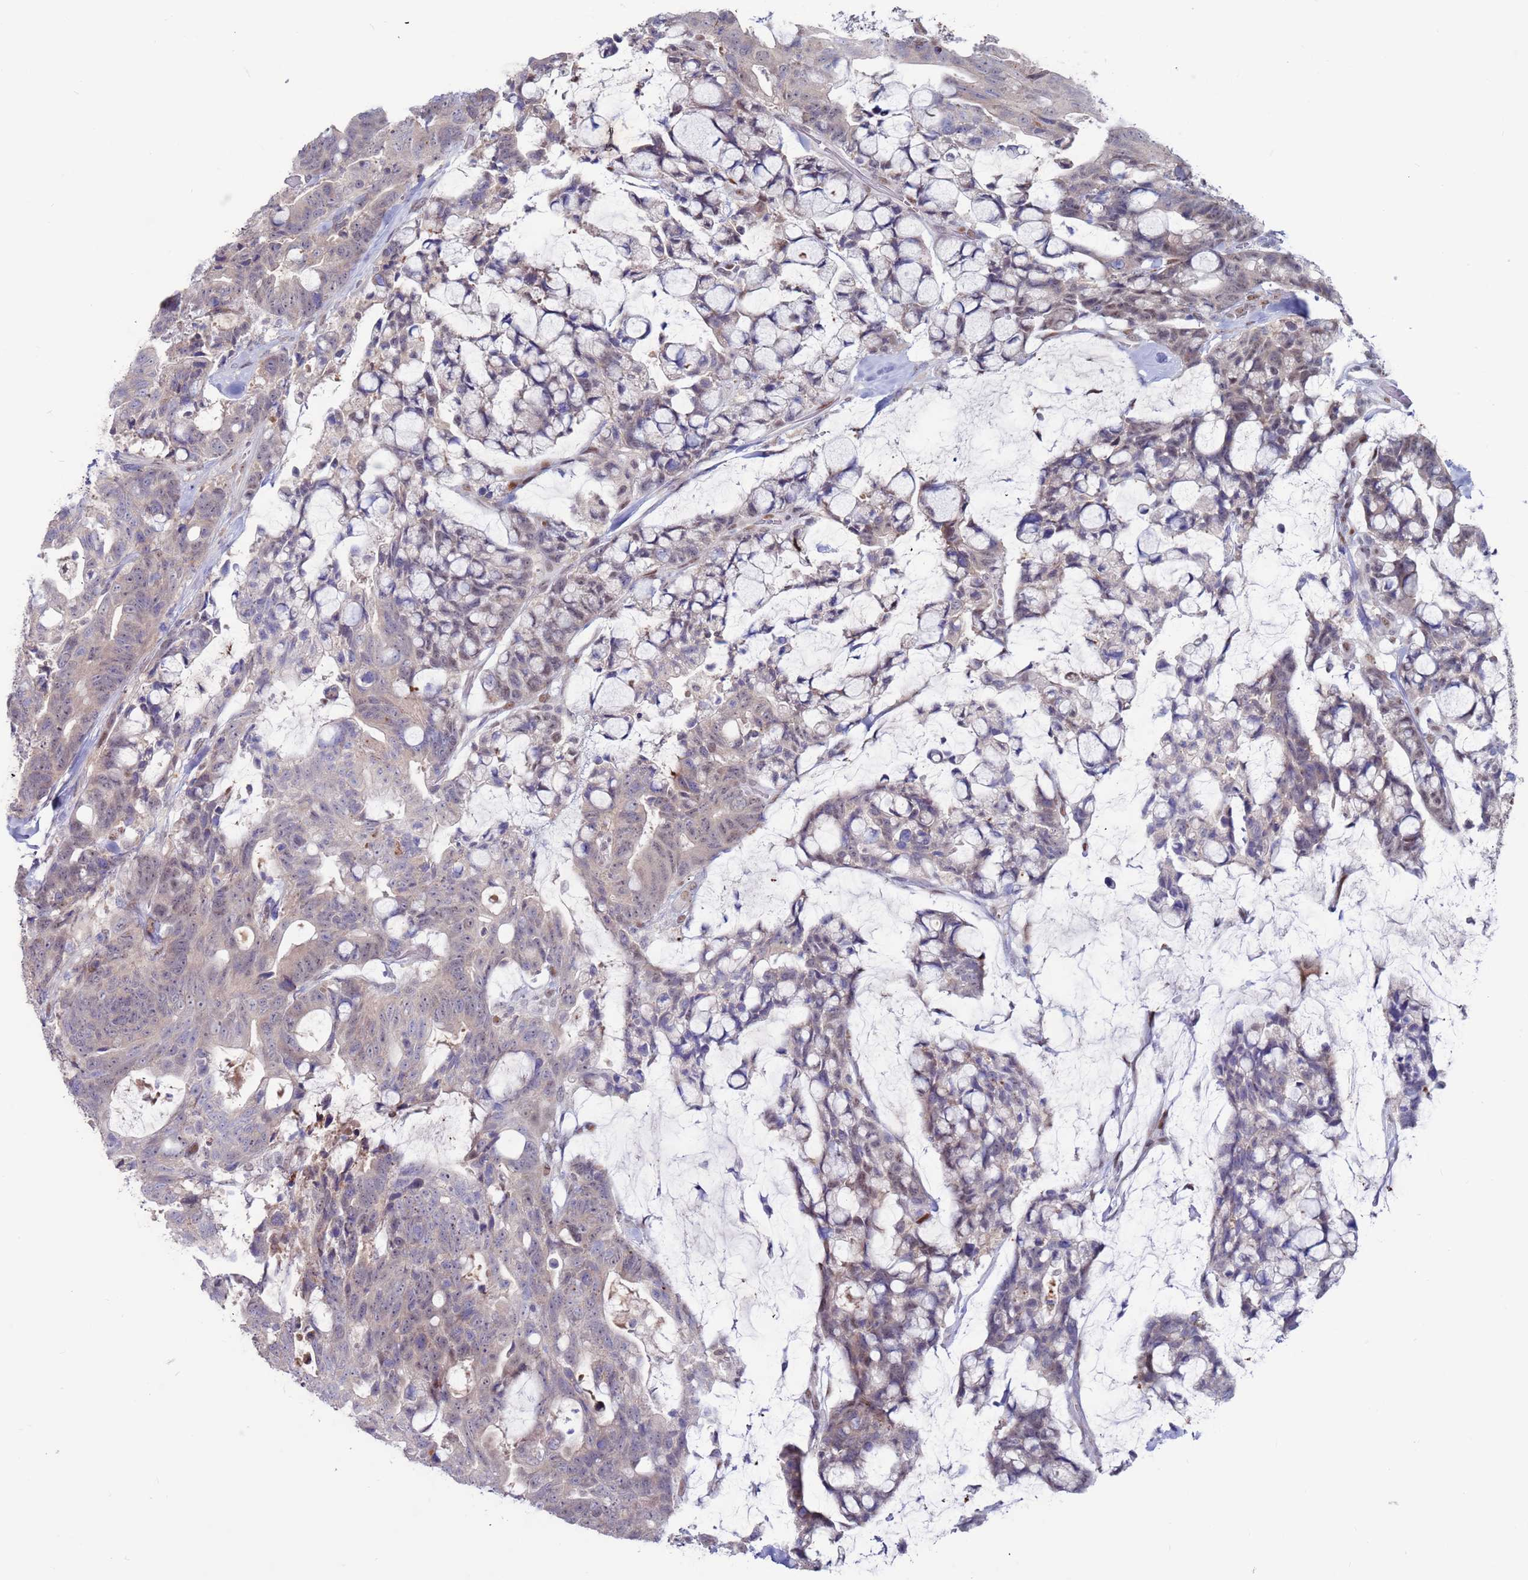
{"staining": {"intensity": "weak", "quantity": "<25%", "location": "cytoplasmic/membranous"}, "tissue": "colorectal cancer", "cell_type": "Tumor cells", "image_type": "cancer", "snomed": [{"axis": "morphology", "description": "Adenocarcinoma, NOS"}, {"axis": "topography", "description": "Colon"}], "caption": "A high-resolution photomicrograph shows IHC staining of colorectal adenocarcinoma, which reveals no significant expression in tumor cells. (IHC, brightfield microscopy, high magnification).", "gene": "FBXO27", "patient": {"sex": "female", "age": 82}}